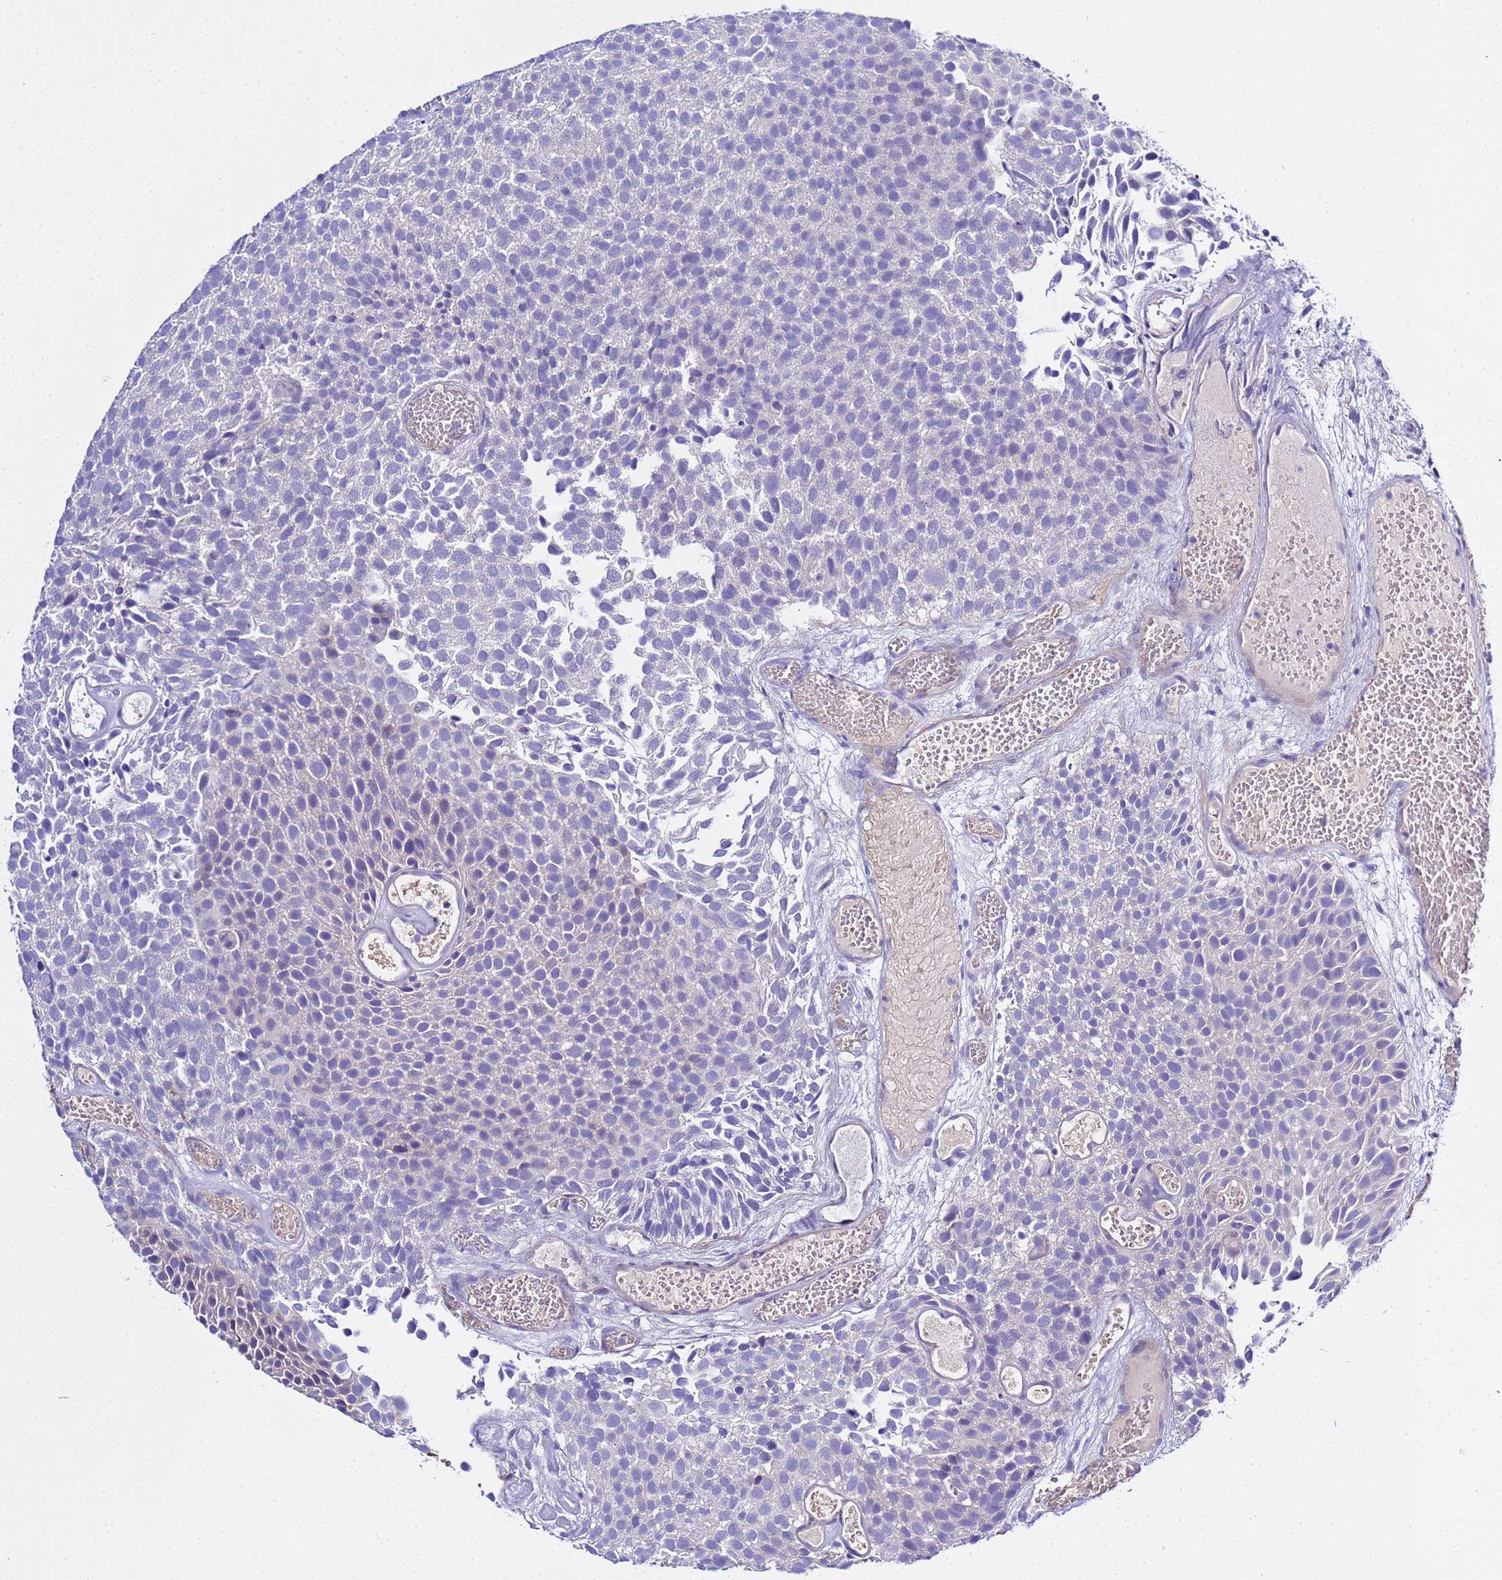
{"staining": {"intensity": "negative", "quantity": "none", "location": "none"}, "tissue": "urothelial cancer", "cell_type": "Tumor cells", "image_type": "cancer", "snomed": [{"axis": "morphology", "description": "Urothelial carcinoma, Low grade"}, {"axis": "topography", "description": "Urinary bladder"}], "caption": "Immunohistochemistry (IHC) micrograph of neoplastic tissue: urothelial carcinoma (low-grade) stained with DAB demonstrates no significant protein positivity in tumor cells.", "gene": "USP18", "patient": {"sex": "male", "age": 89}}